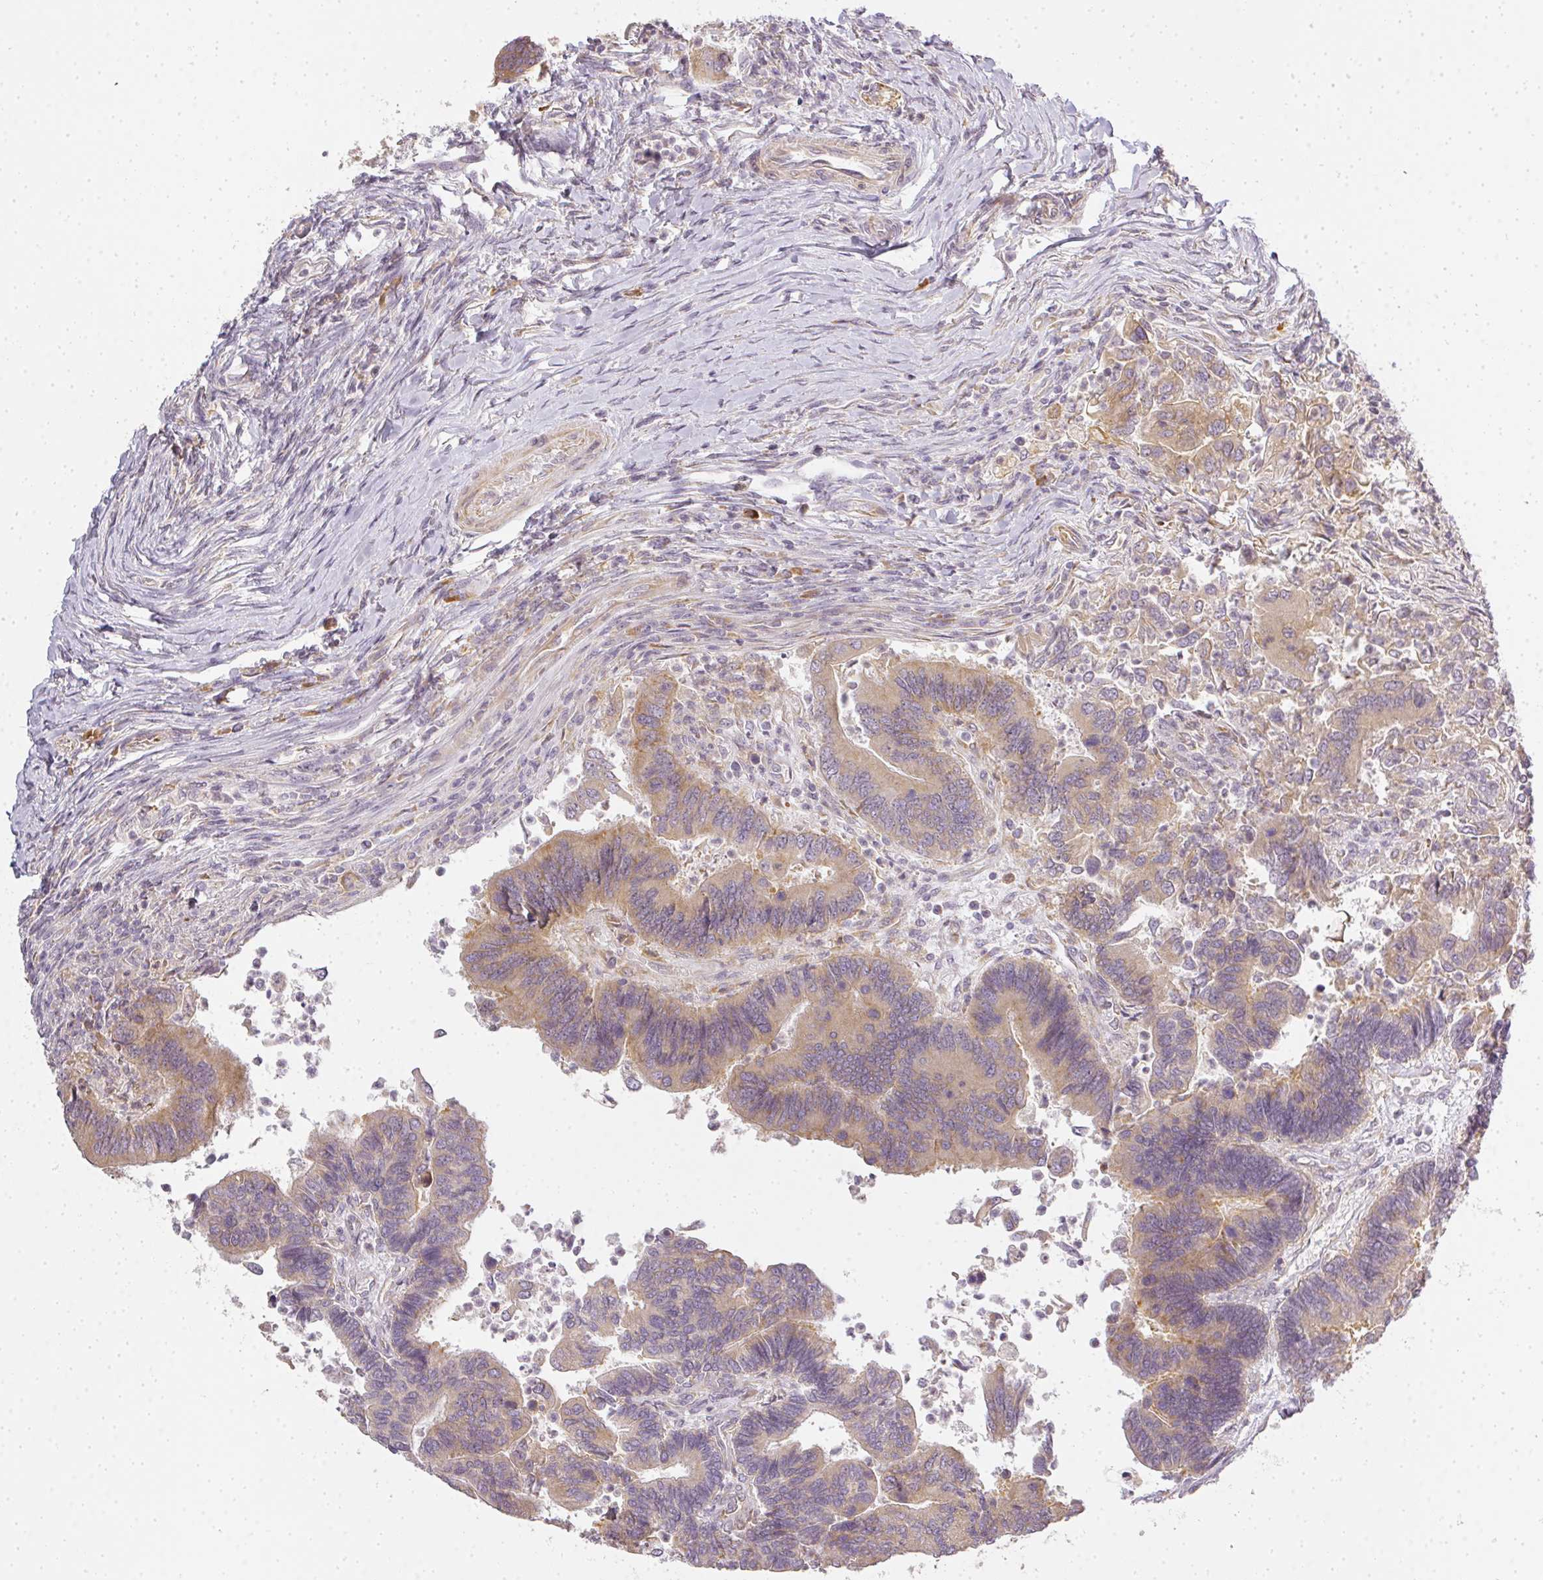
{"staining": {"intensity": "moderate", "quantity": "25%-75%", "location": "cytoplasmic/membranous"}, "tissue": "colorectal cancer", "cell_type": "Tumor cells", "image_type": "cancer", "snomed": [{"axis": "morphology", "description": "Adenocarcinoma, NOS"}, {"axis": "topography", "description": "Colon"}], "caption": "Immunohistochemistry micrograph of neoplastic tissue: human adenocarcinoma (colorectal) stained using immunohistochemistry (IHC) shows medium levels of moderate protein expression localized specifically in the cytoplasmic/membranous of tumor cells, appearing as a cytoplasmic/membranous brown color.", "gene": "MED19", "patient": {"sex": "female", "age": 67}}